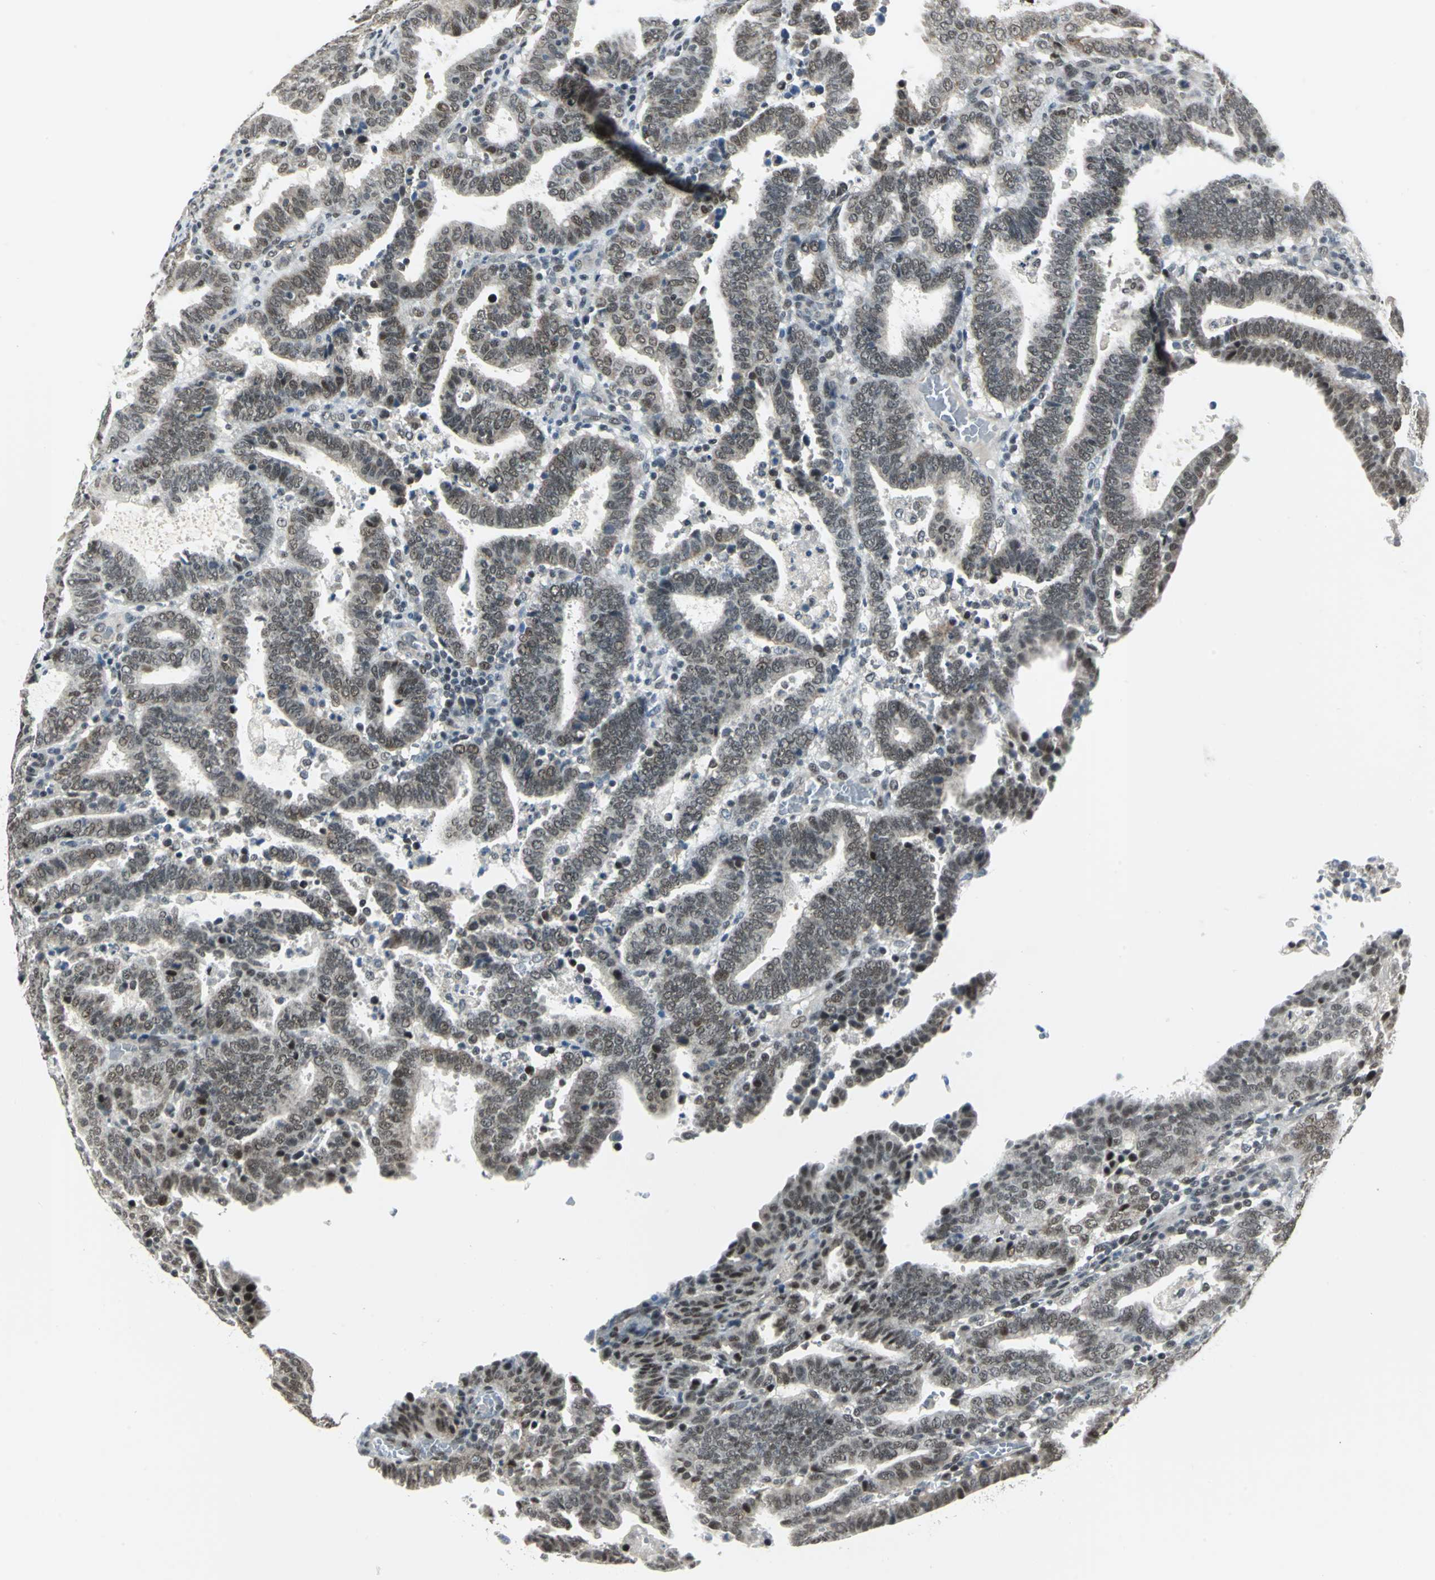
{"staining": {"intensity": "weak", "quantity": "25%-75%", "location": "cytoplasmic/membranous,nuclear"}, "tissue": "endometrial cancer", "cell_type": "Tumor cells", "image_type": "cancer", "snomed": [{"axis": "morphology", "description": "Adenocarcinoma, NOS"}, {"axis": "topography", "description": "Uterus"}], "caption": "Protein staining of endometrial cancer tissue reveals weak cytoplasmic/membranous and nuclear staining in about 25%-75% of tumor cells. (Brightfield microscopy of DAB IHC at high magnification).", "gene": "MTA1", "patient": {"sex": "female", "age": 83}}